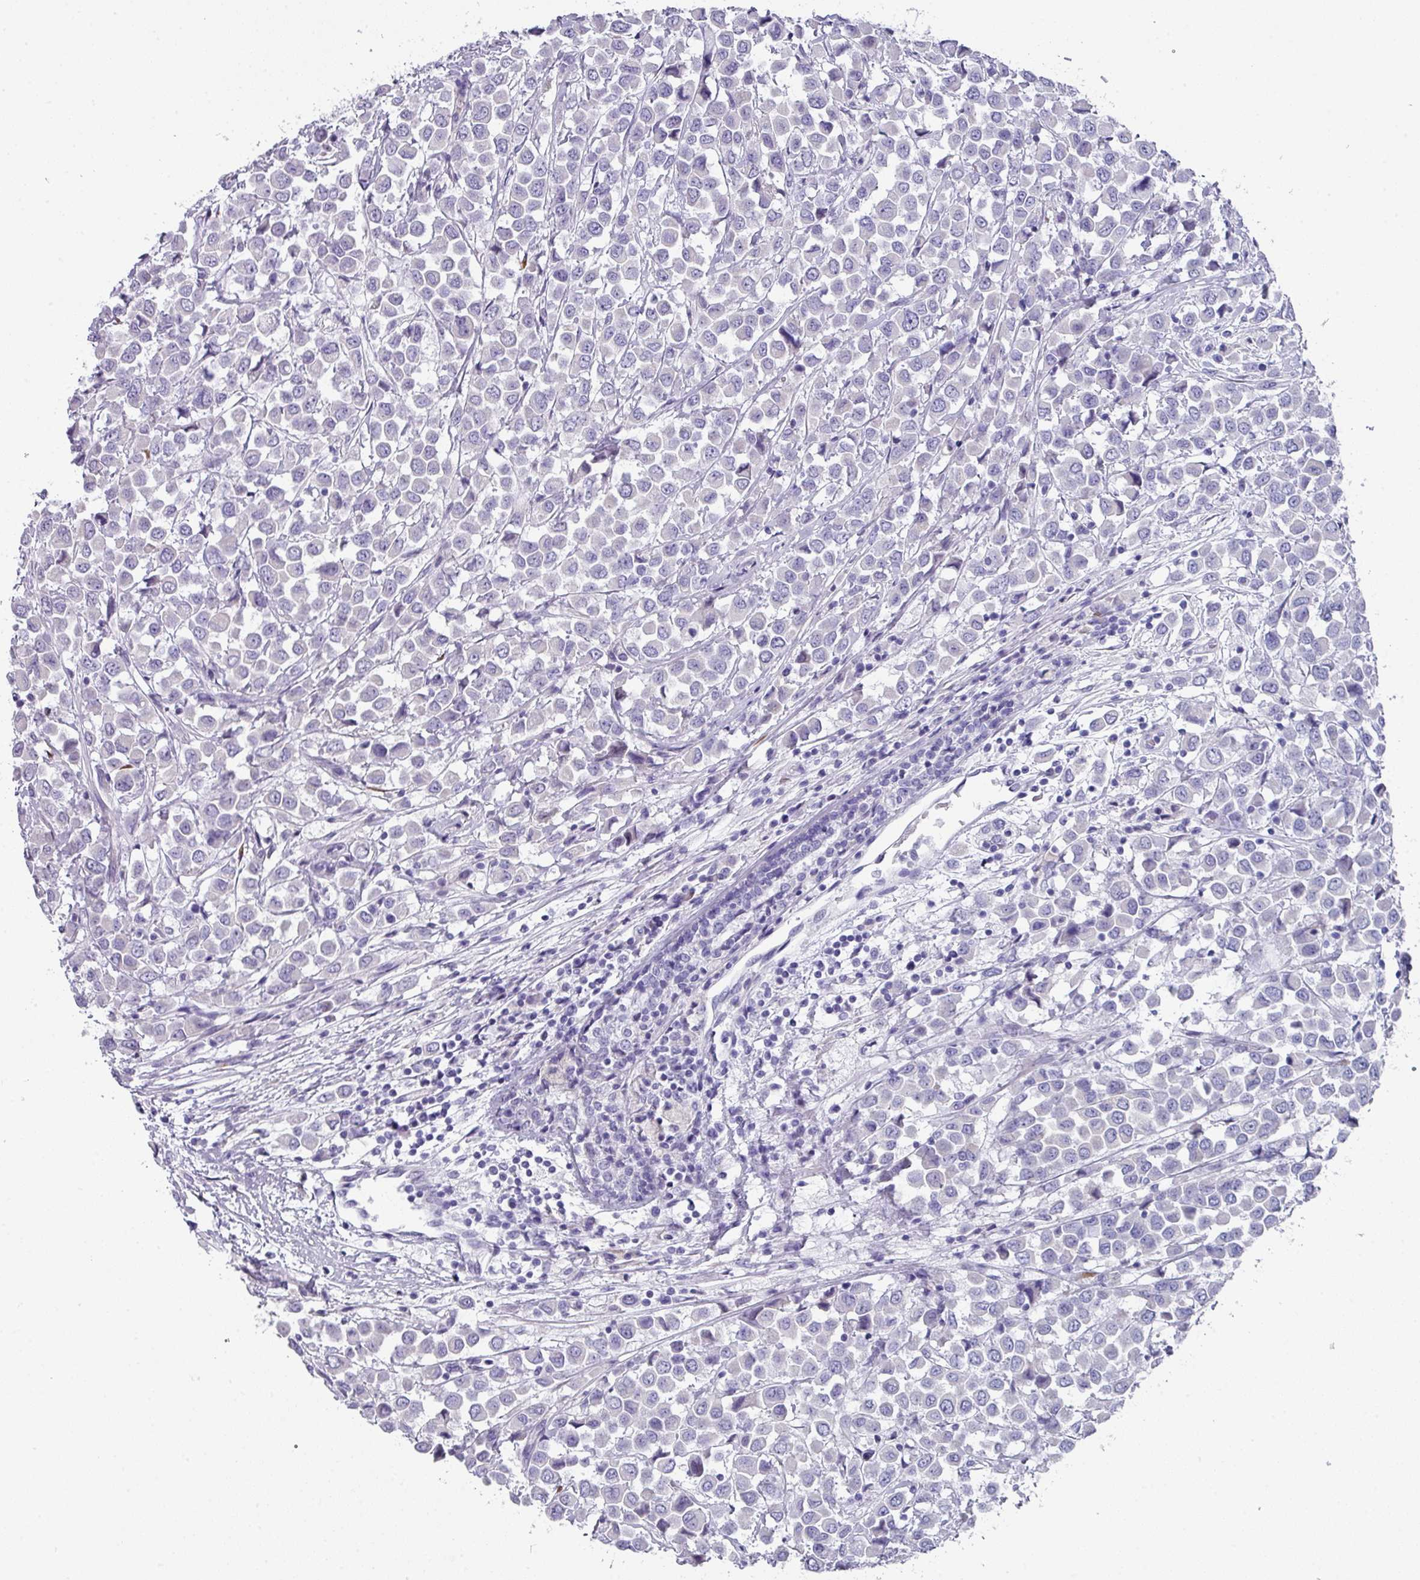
{"staining": {"intensity": "negative", "quantity": "none", "location": "none"}, "tissue": "breast cancer", "cell_type": "Tumor cells", "image_type": "cancer", "snomed": [{"axis": "morphology", "description": "Duct carcinoma"}, {"axis": "topography", "description": "Breast"}], "caption": "This is an immunohistochemistry micrograph of human breast infiltrating ductal carcinoma. There is no positivity in tumor cells.", "gene": "PEX10", "patient": {"sex": "female", "age": 61}}